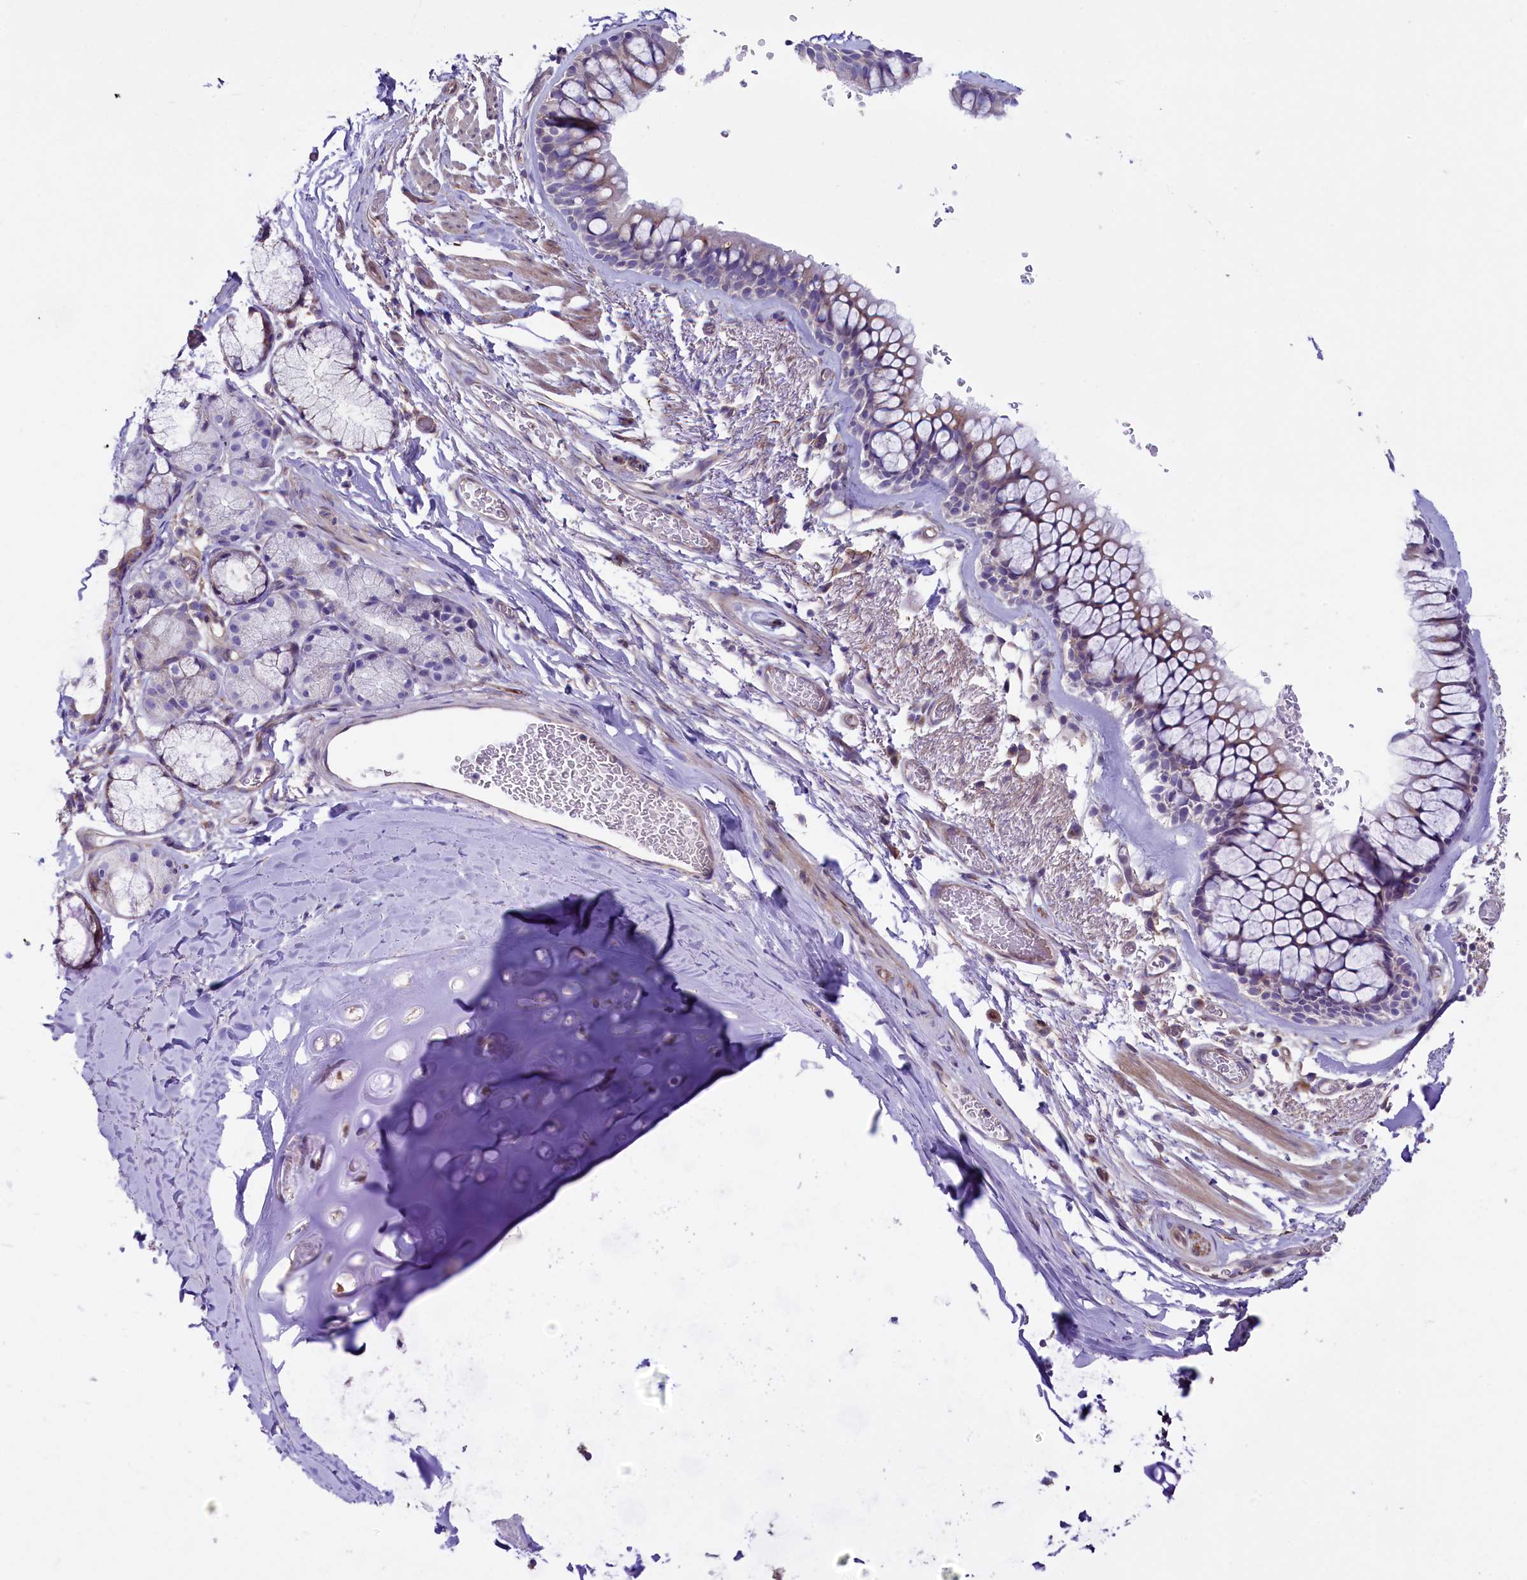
{"staining": {"intensity": "weak", "quantity": "<25%", "location": "cytoplasmic/membranous"}, "tissue": "bronchus", "cell_type": "Respiratory epithelial cells", "image_type": "normal", "snomed": [{"axis": "morphology", "description": "Normal tissue, NOS"}, {"axis": "topography", "description": "Bronchus"}], "caption": "Immunohistochemical staining of normal human bronchus reveals no significant expression in respiratory epithelial cells.", "gene": "GPR108", "patient": {"sex": "male", "age": 65}}